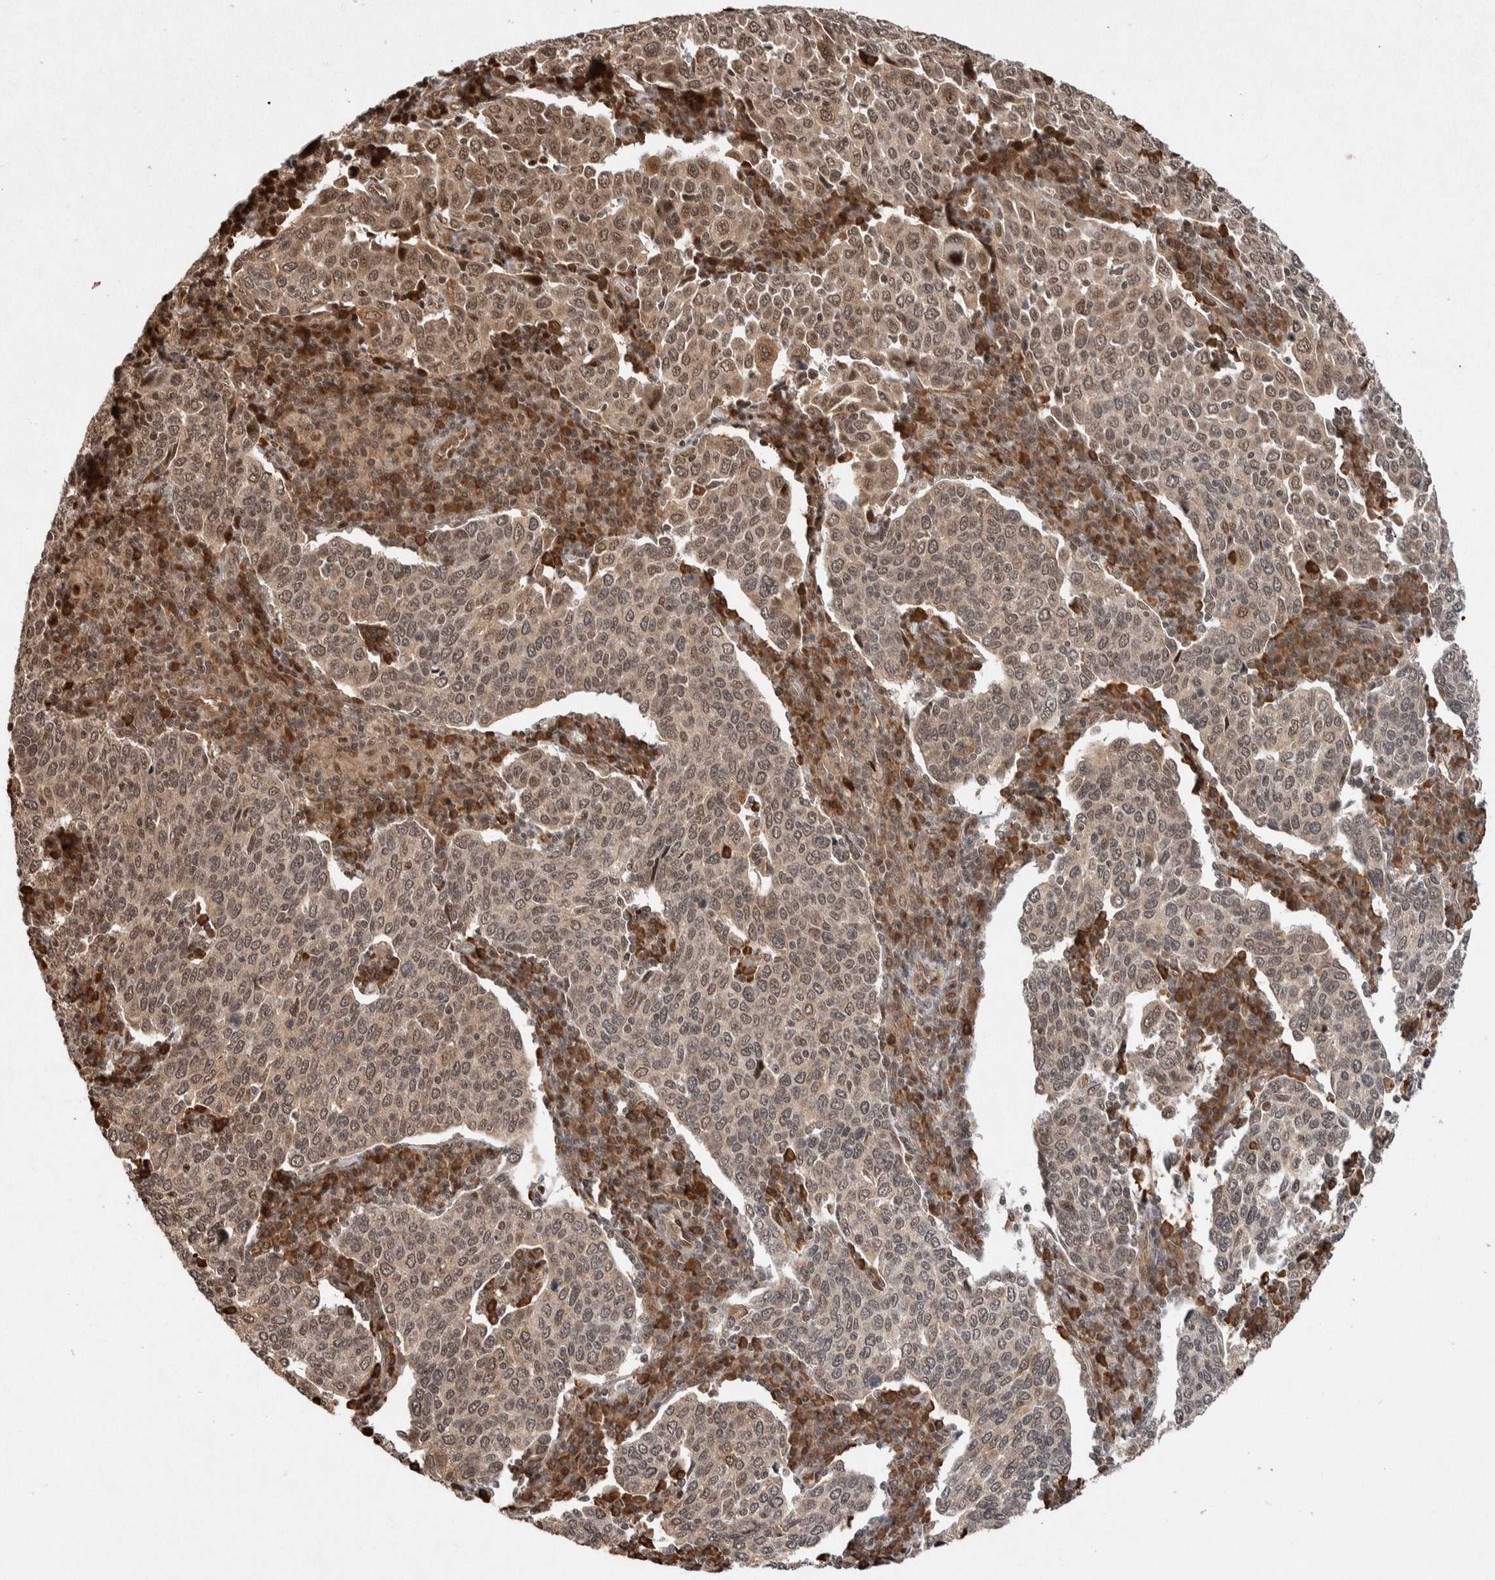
{"staining": {"intensity": "weak", "quantity": ">75%", "location": "cytoplasmic/membranous,nuclear"}, "tissue": "cervical cancer", "cell_type": "Tumor cells", "image_type": "cancer", "snomed": [{"axis": "morphology", "description": "Squamous cell carcinoma, NOS"}, {"axis": "topography", "description": "Cervix"}], "caption": "Immunohistochemical staining of human cervical cancer displays low levels of weak cytoplasmic/membranous and nuclear positivity in approximately >75% of tumor cells.", "gene": "TOR1B", "patient": {"sex": "female", "age": 40}}